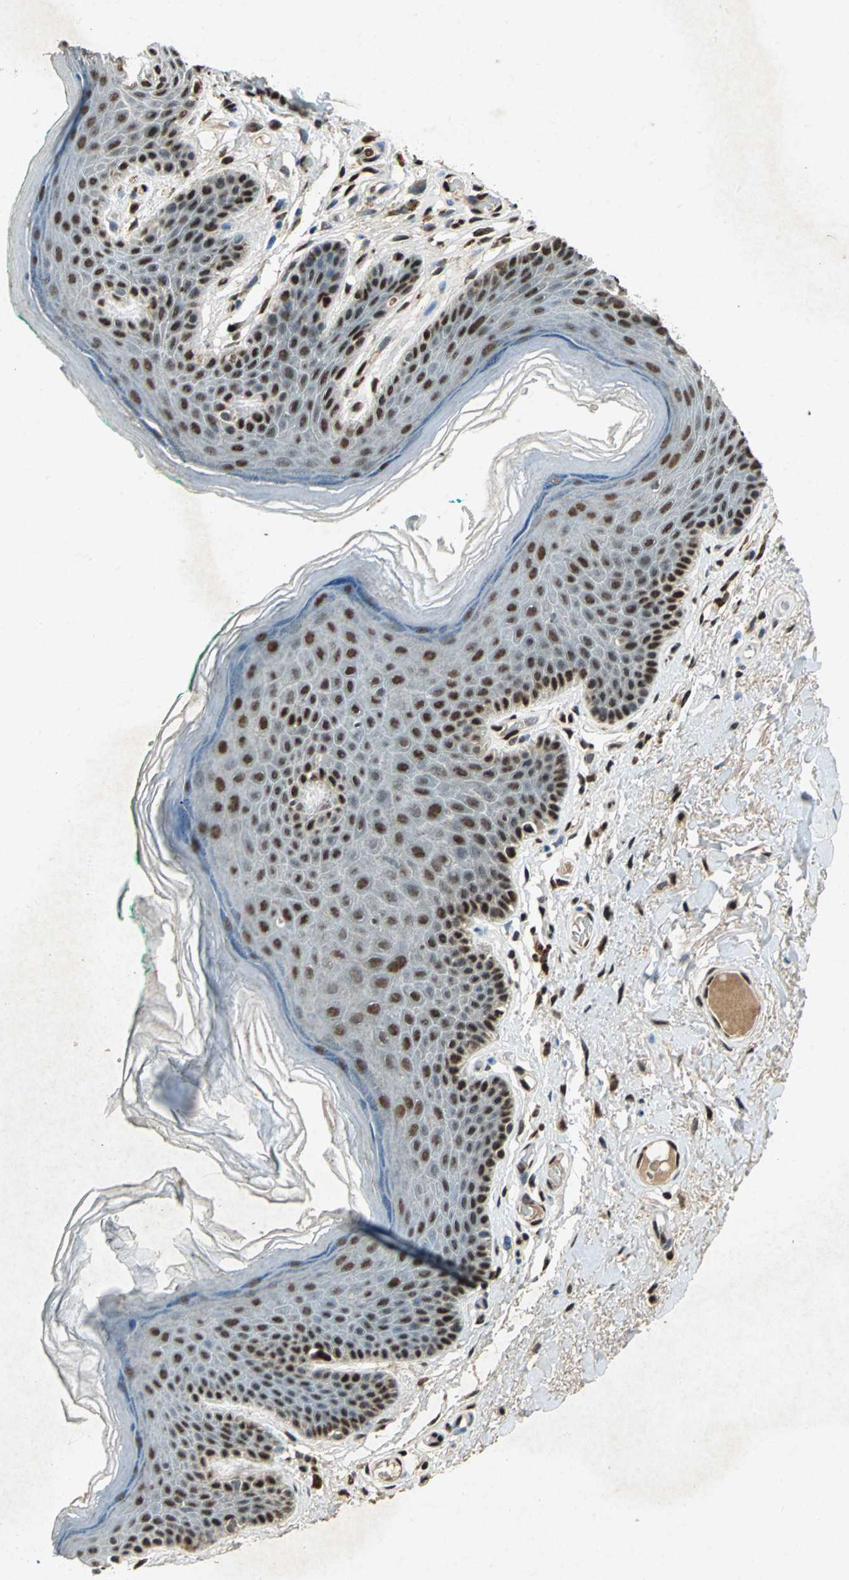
{"staining": {"intensity": "moderate", "quantity": ">75%", "location": "nuclear"}, "tissue": "skin", "cell_type": "Epidermal cells", "image_type": "normal", "snomed": [{"axis": "morphology", "description": "Normal tissue, NOS"}, {"axis": "topography", "description": "Anal"}], "caption": "Epidermal cells display medium levels of moderate nuclear expression in approximately >75% of cells in benign human skin.", "gene": "ANP32A", "patient": {"sex": "male", "age": 74}}